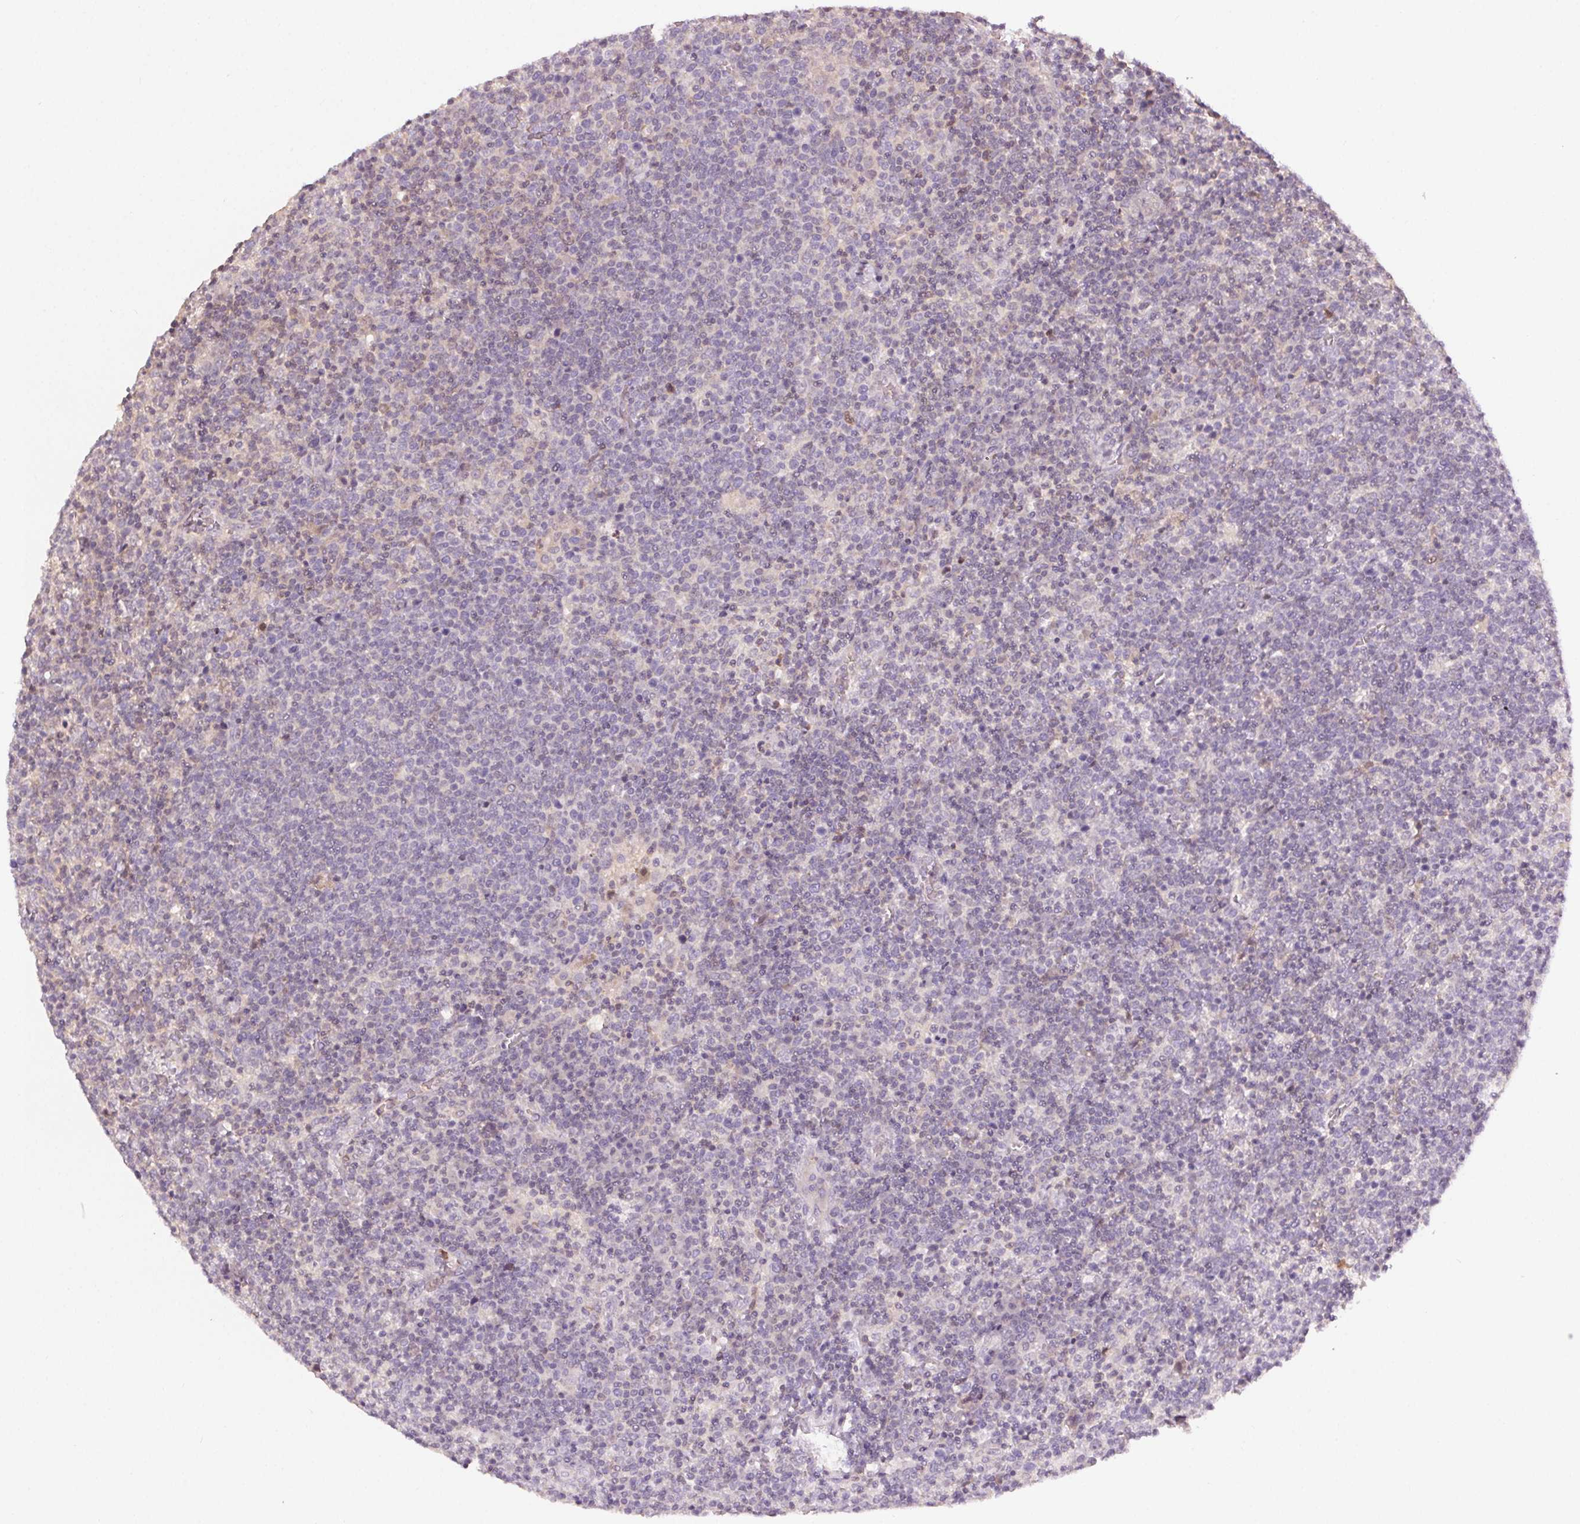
{"staining": {"intensity": "negative", "quantity": "none", "location": "none"}, "tissue": "lymphoma", "cell_type": "Tumor cells", "image_type": "cancer", "snomed": [{"axis": "morphology", "description": "Malignant lymphoma, non-Hodgkin's type, High grade"}, {"axis": "topography", "description": "Lymph node"}], "caption": "Immunohistochemistry (IHC) of human high-grade malignant lymphoma, non-Hodgkin's type exhibits no staining in tumor cells.", "gene": "HHLA2", "patient": {"sex": "male", "age": 61}}